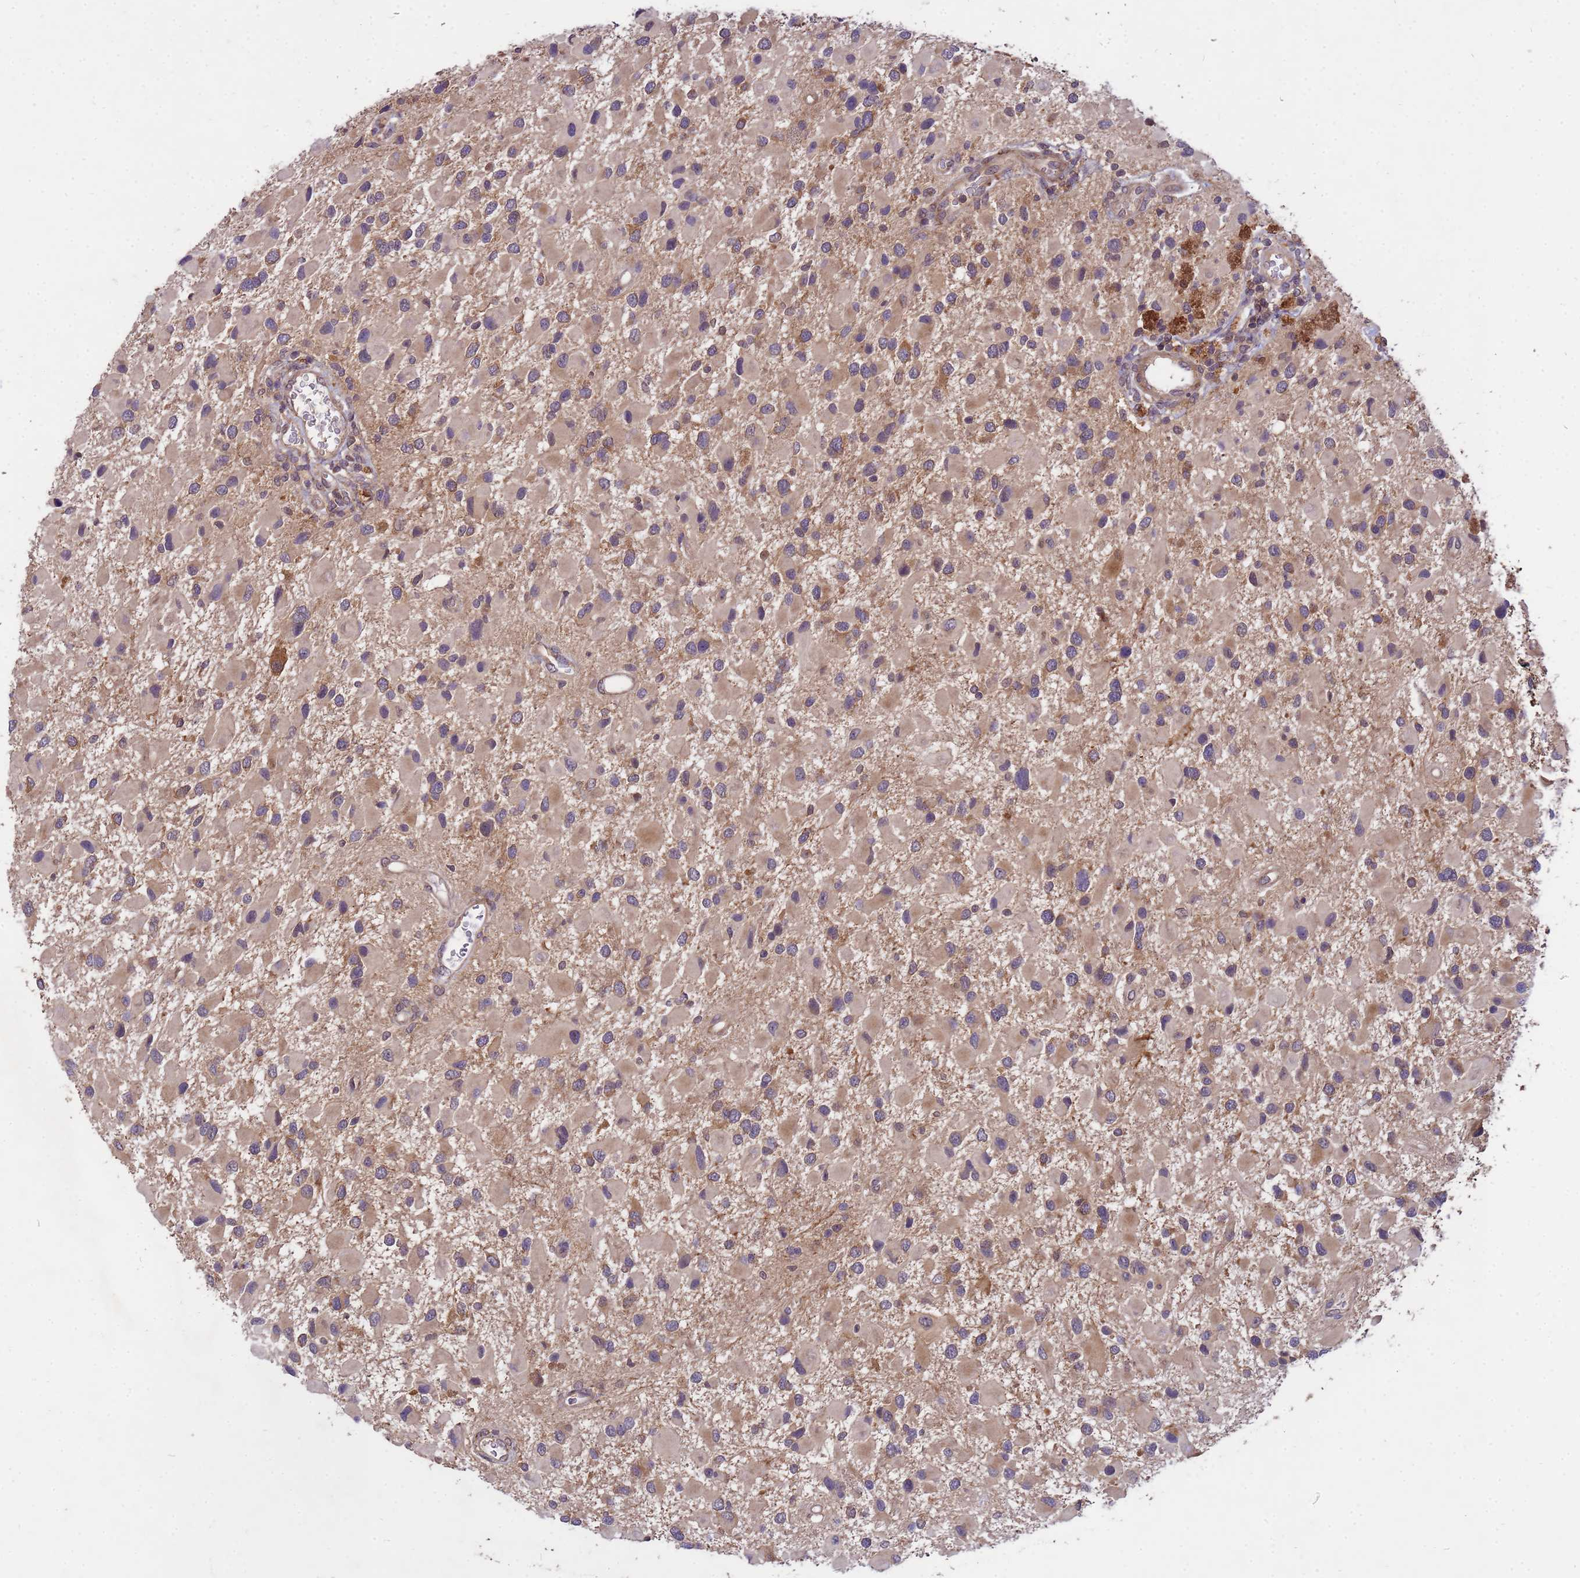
{"staining": {"intensity": "weak", "quantity": ">75%", "location": "cytoplasmic/membranous"}, "tissue": "glioma", "cell_type": "Tumor cells", "image_type": "cancer", "snomed": [{"axis": "morphology", "description": "Glioma, malignant, High grade"}, {"axis": "topography", "description": "Brain"}], "caption": "Immunohistochemical staining of human malignant glioma (high-grade) demonstrates weak cytoplasmic/membranous protein staining in approximately >75% of tumor cells.", "gene": "PPP2CB", "patient": {"sex": "male", "age": 53}}